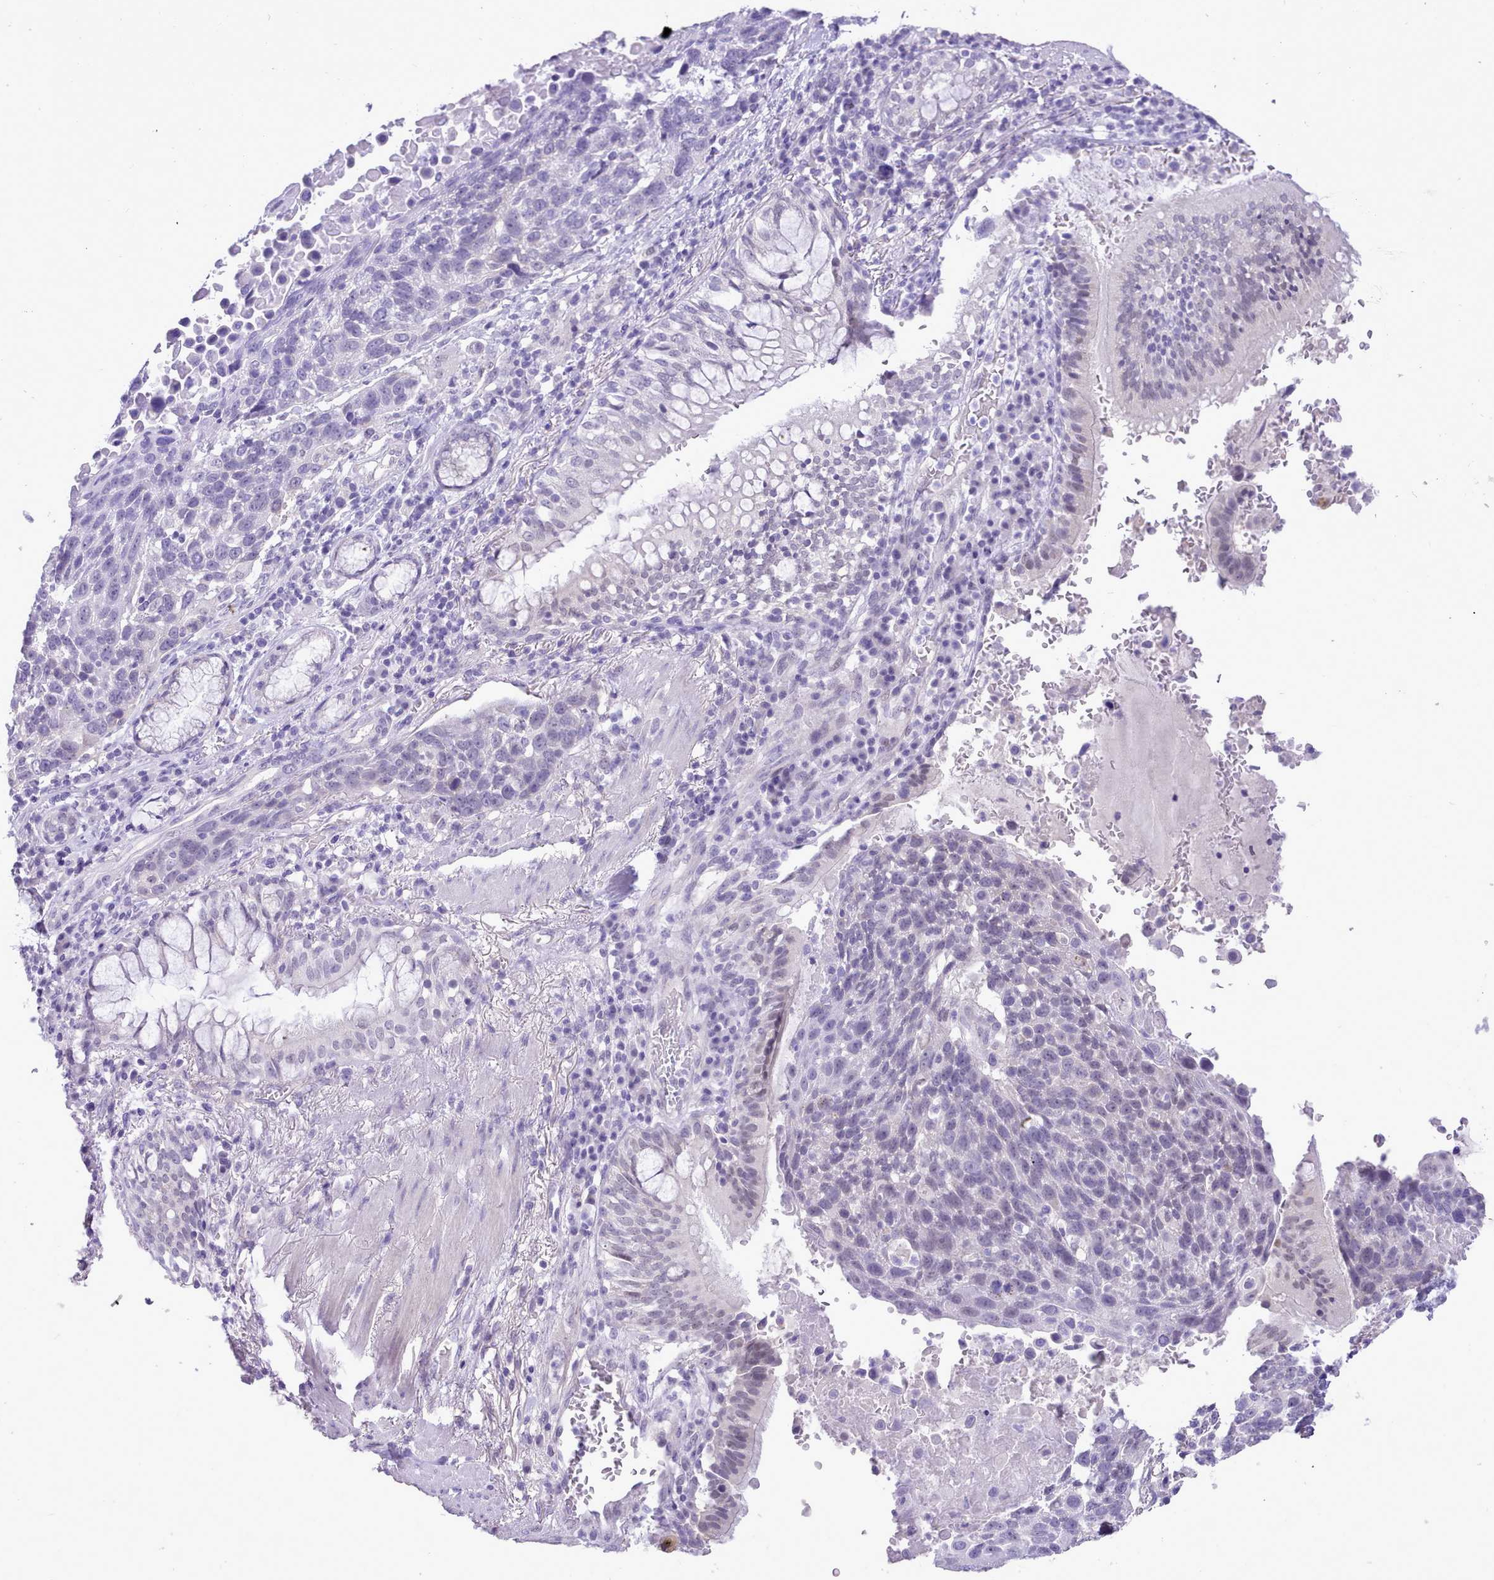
{"staining": {"intensity": "negative", "quantity": "none", "location": "none"}, "tissue": "lung cancer", "cell_type": "Tumor cells", "image_type": "cancer", "snomed": [{"axis": "morphology", "description": "Squamous cell carcinoma, NOS"}, {"axis": "topography", "description": "Lung"}], "caption": "Immunohistochemistry (IHC) of human lung cancer (squamous cell carcinoma) exhibits no expression in tumor cells.", "gene": "LRRC37A", "patient": {"sex": "male", "age": 66}}